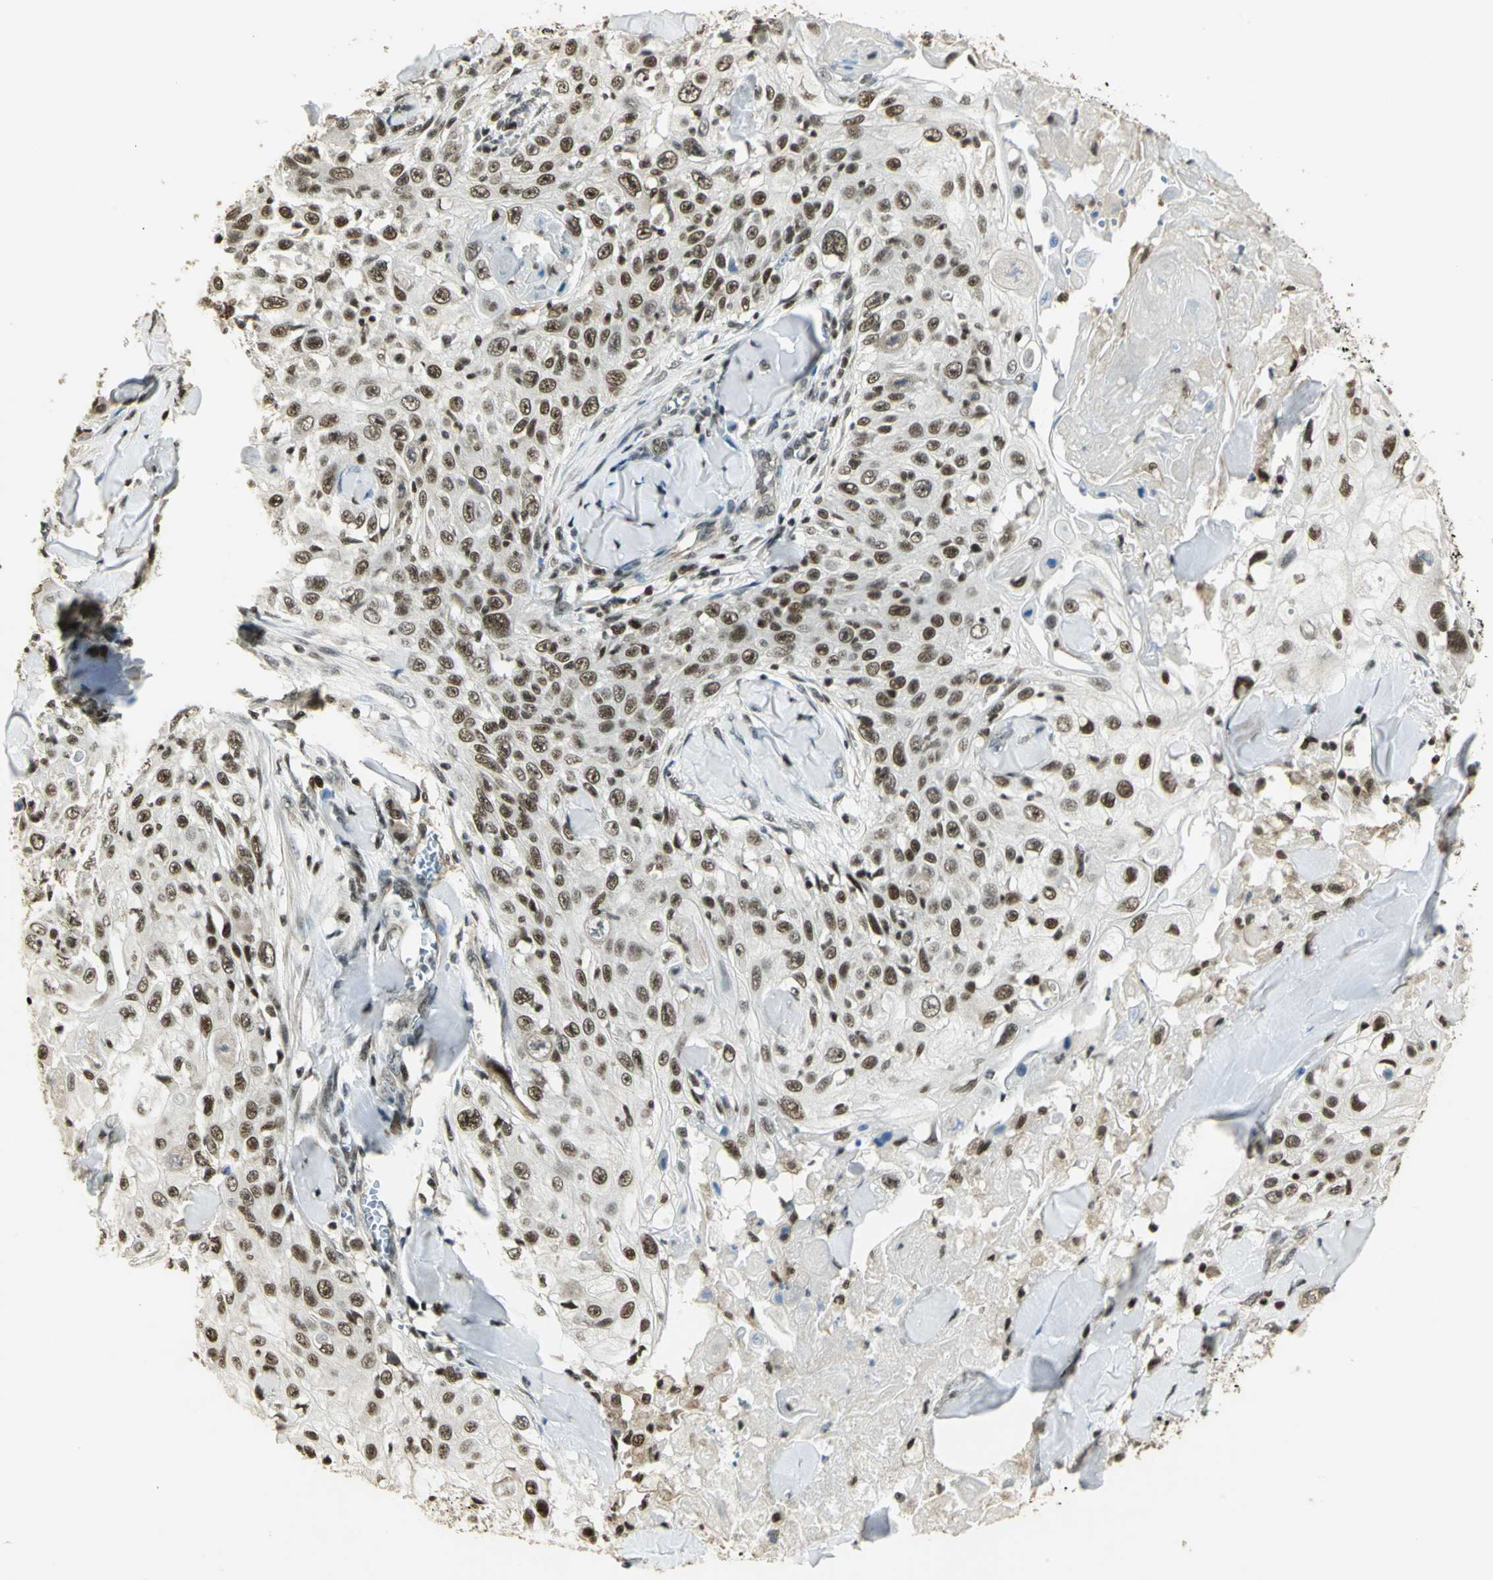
{"staining": {"intensity": "moderate", "quantity": ">75%", "location": "nuclear"}, "tissue": "skin cancer", "cell_type": "Tumor cells", "image_type": "cancer", "snomed": [{"axis": "morphology", "description": "Squamous cell carcinoma, NOS"}, {"axis": "topography", "description": "Skin"}], "caption": "Protein expression analysis of human skin squamous cell carcinoma reveals moderate nuclear expression in about >75% of tumor cells.", "gene": "ELF1", "patient": {"sex": "male", "age": 86}}